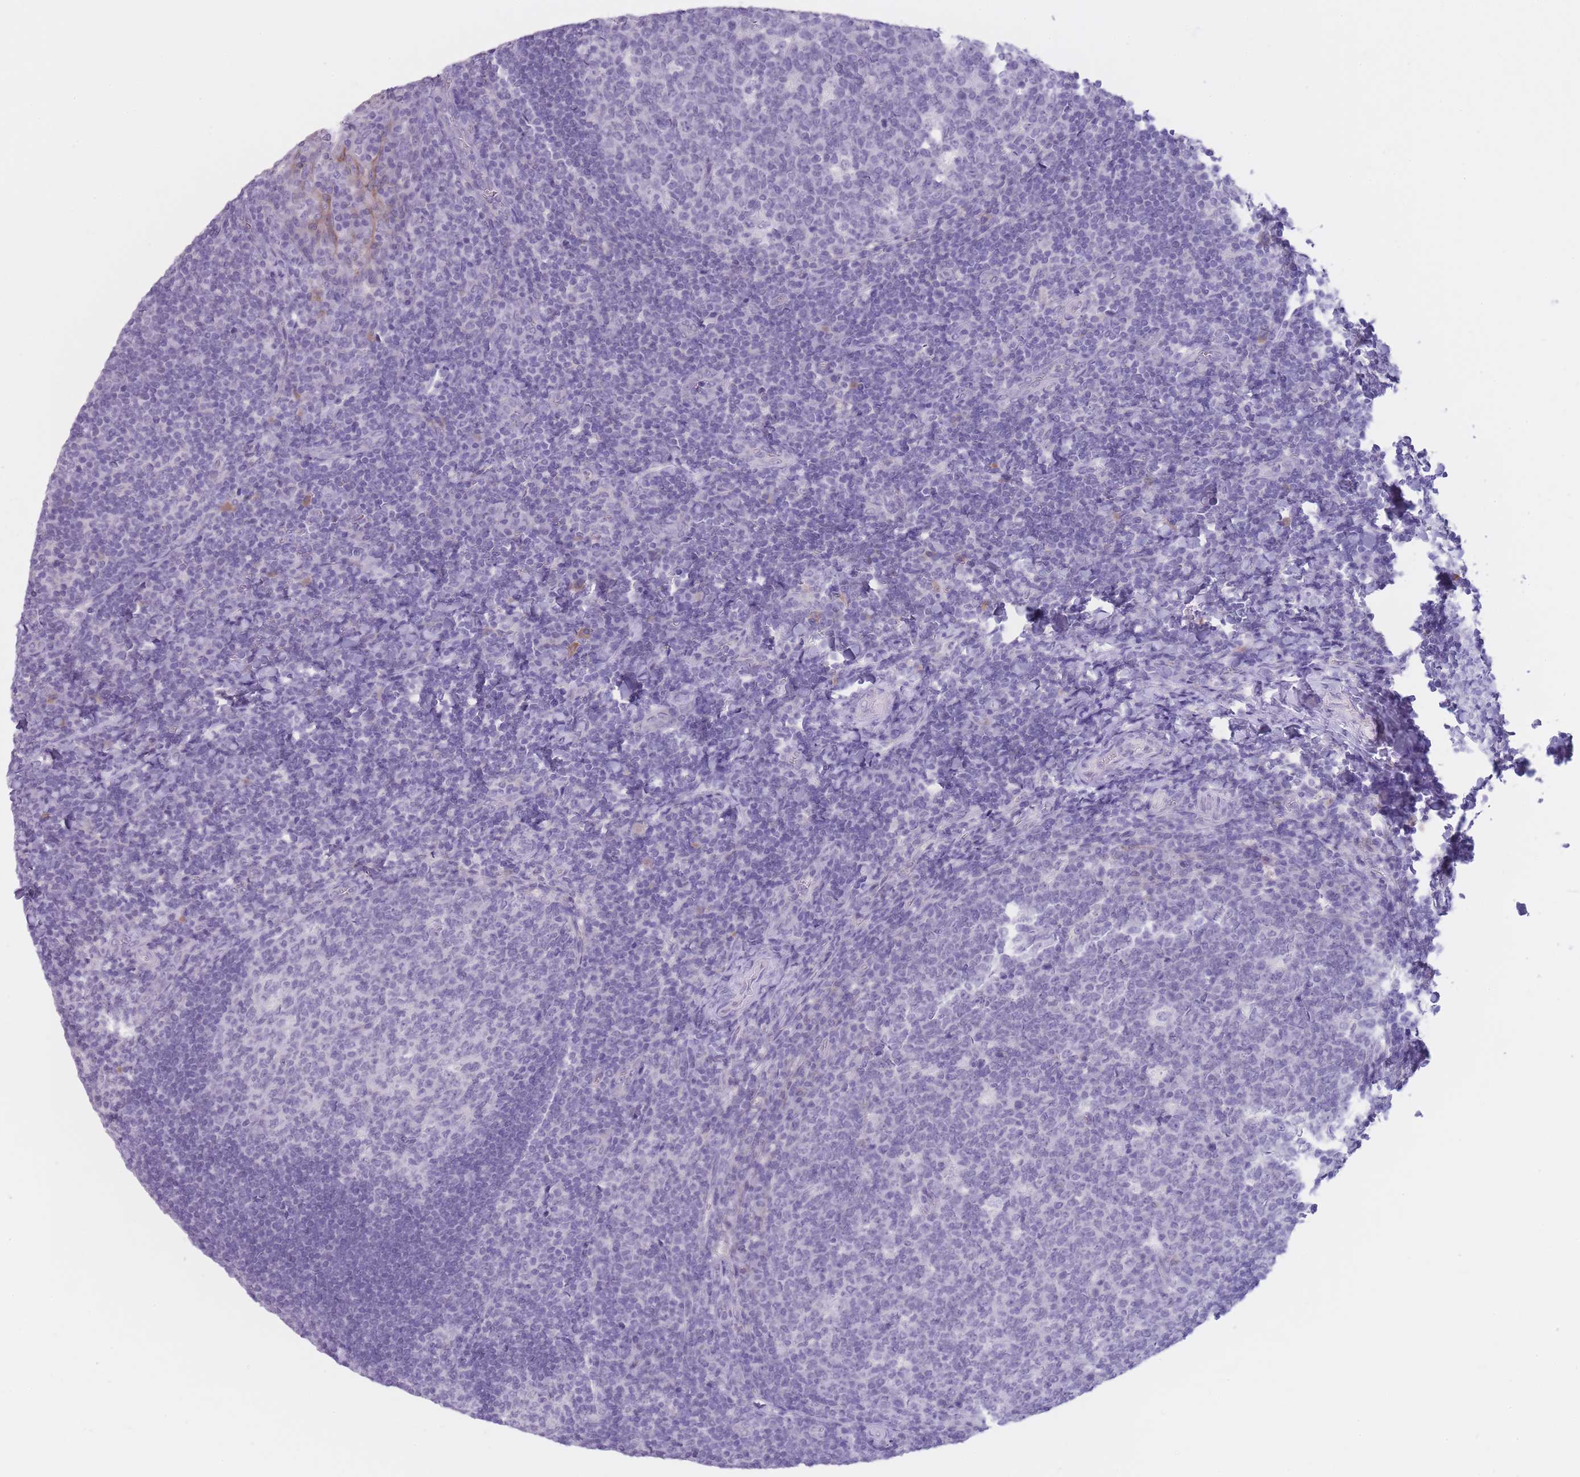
{"staining": {"intensity": "negative", "quantity": "none", "location": "none"}, "tissue": "tonsil", "cell_type": "Germinal center cells", "image_type": "normal", "snomed": [{"axis": "morphology", "description": "Normal tissue, NOS"}, {"axis": "topography", "description": "Tonsil"}], "caption": "High magnification brightfield microscopy of normal tonsil stained with DAB (3,3'-diaminobenzidine) (brown) and counterstained with hematoxylin (blue): germinal center cells show no significant staining. (DAB IHC, high magnification).", "gene": "DCANP1", "patient": {"sex": "male", "age": 17}}